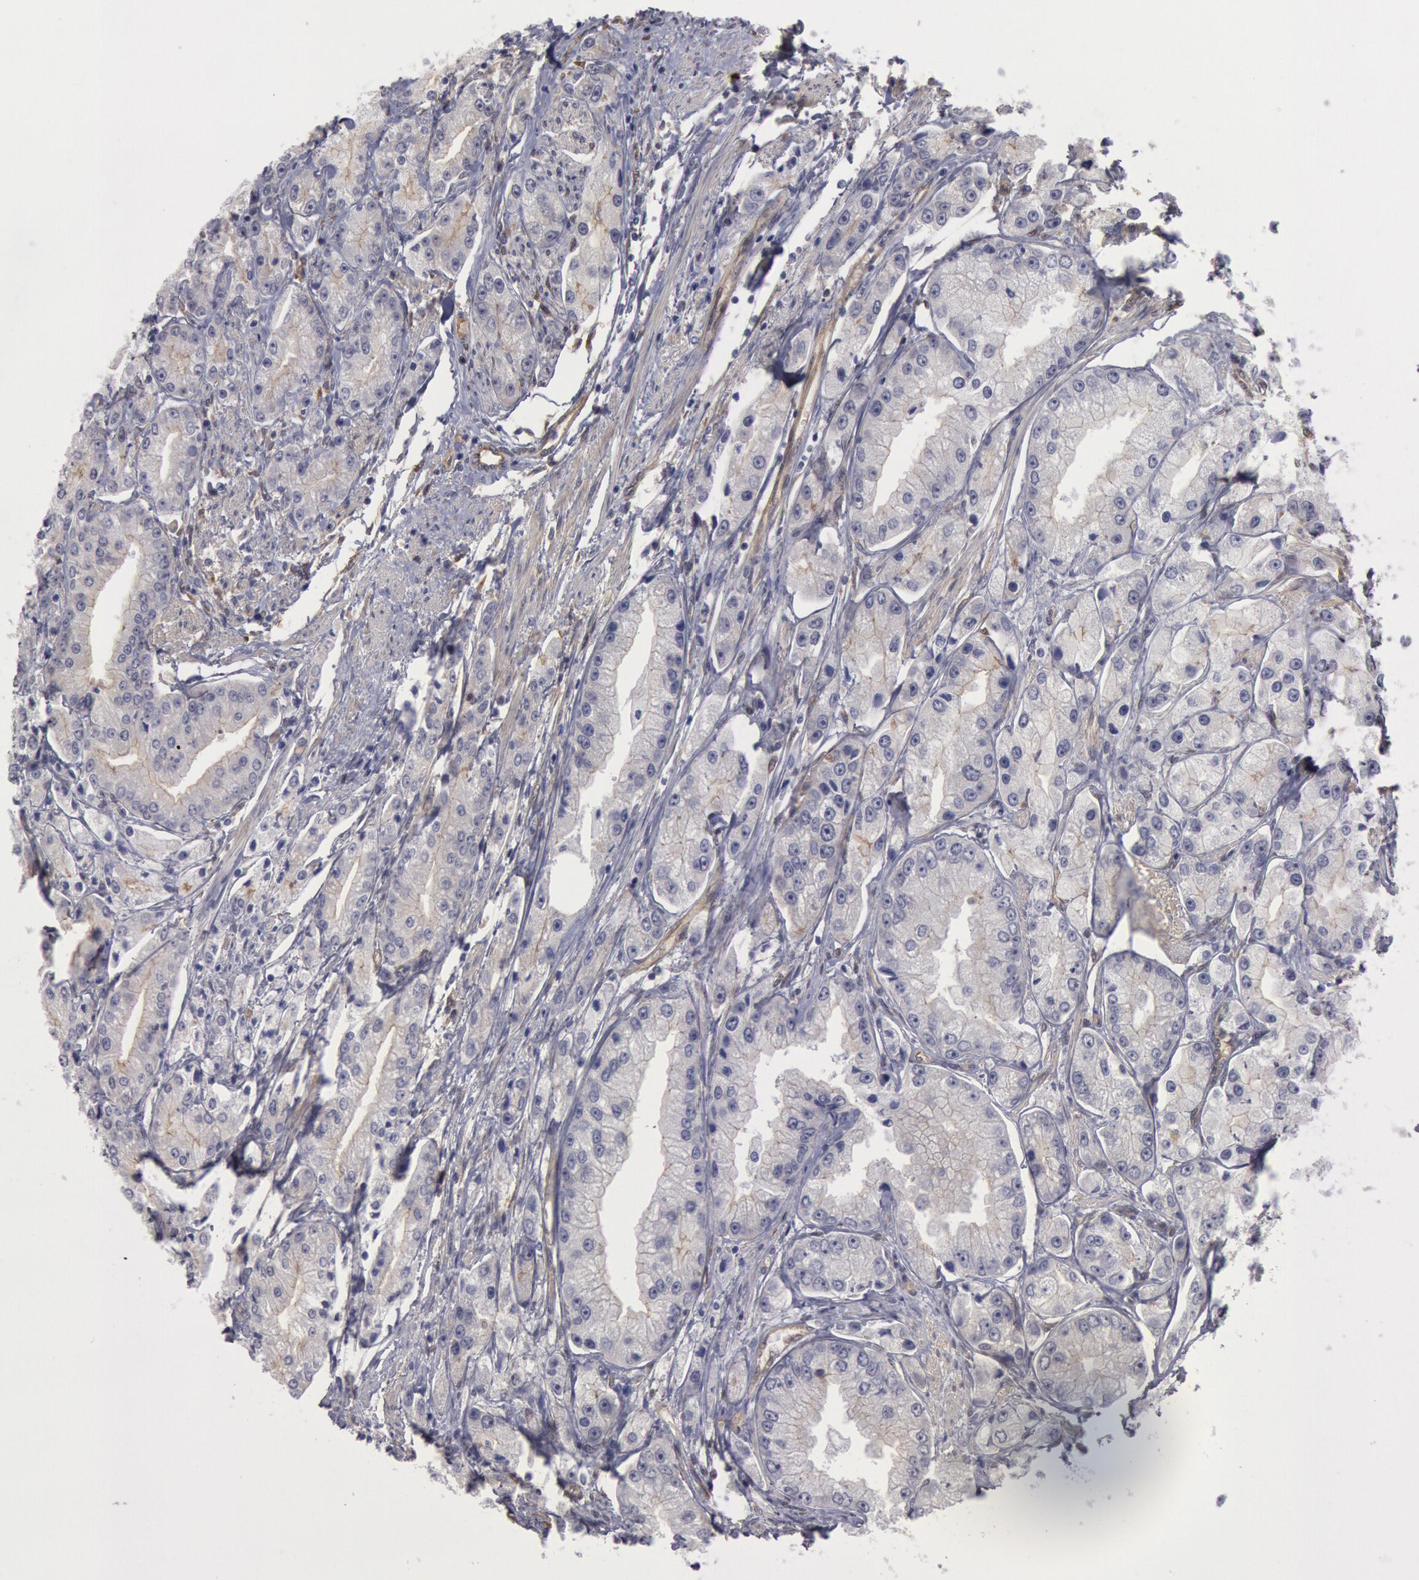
{"staining": {"intensity": "negative", "quantity": "none", "location": "none"}, "tissue": "prostate cancer", "cell_type": "Tumor cells", "image_type": "cancer", "snomed": [{"axis": "morphology", "description": "Adenocarcinoma, Medium grade"}, {"axis": "topography", "description": "Prostate"}], "caption": "IHC histopathology image of adenocarcinoma (medium-grade) (prostate) stained for a protein (brown), which reveals no expression in tumor cells.", "gene": "CCDC50", "patient": {"sex": "male", "age": 72}}